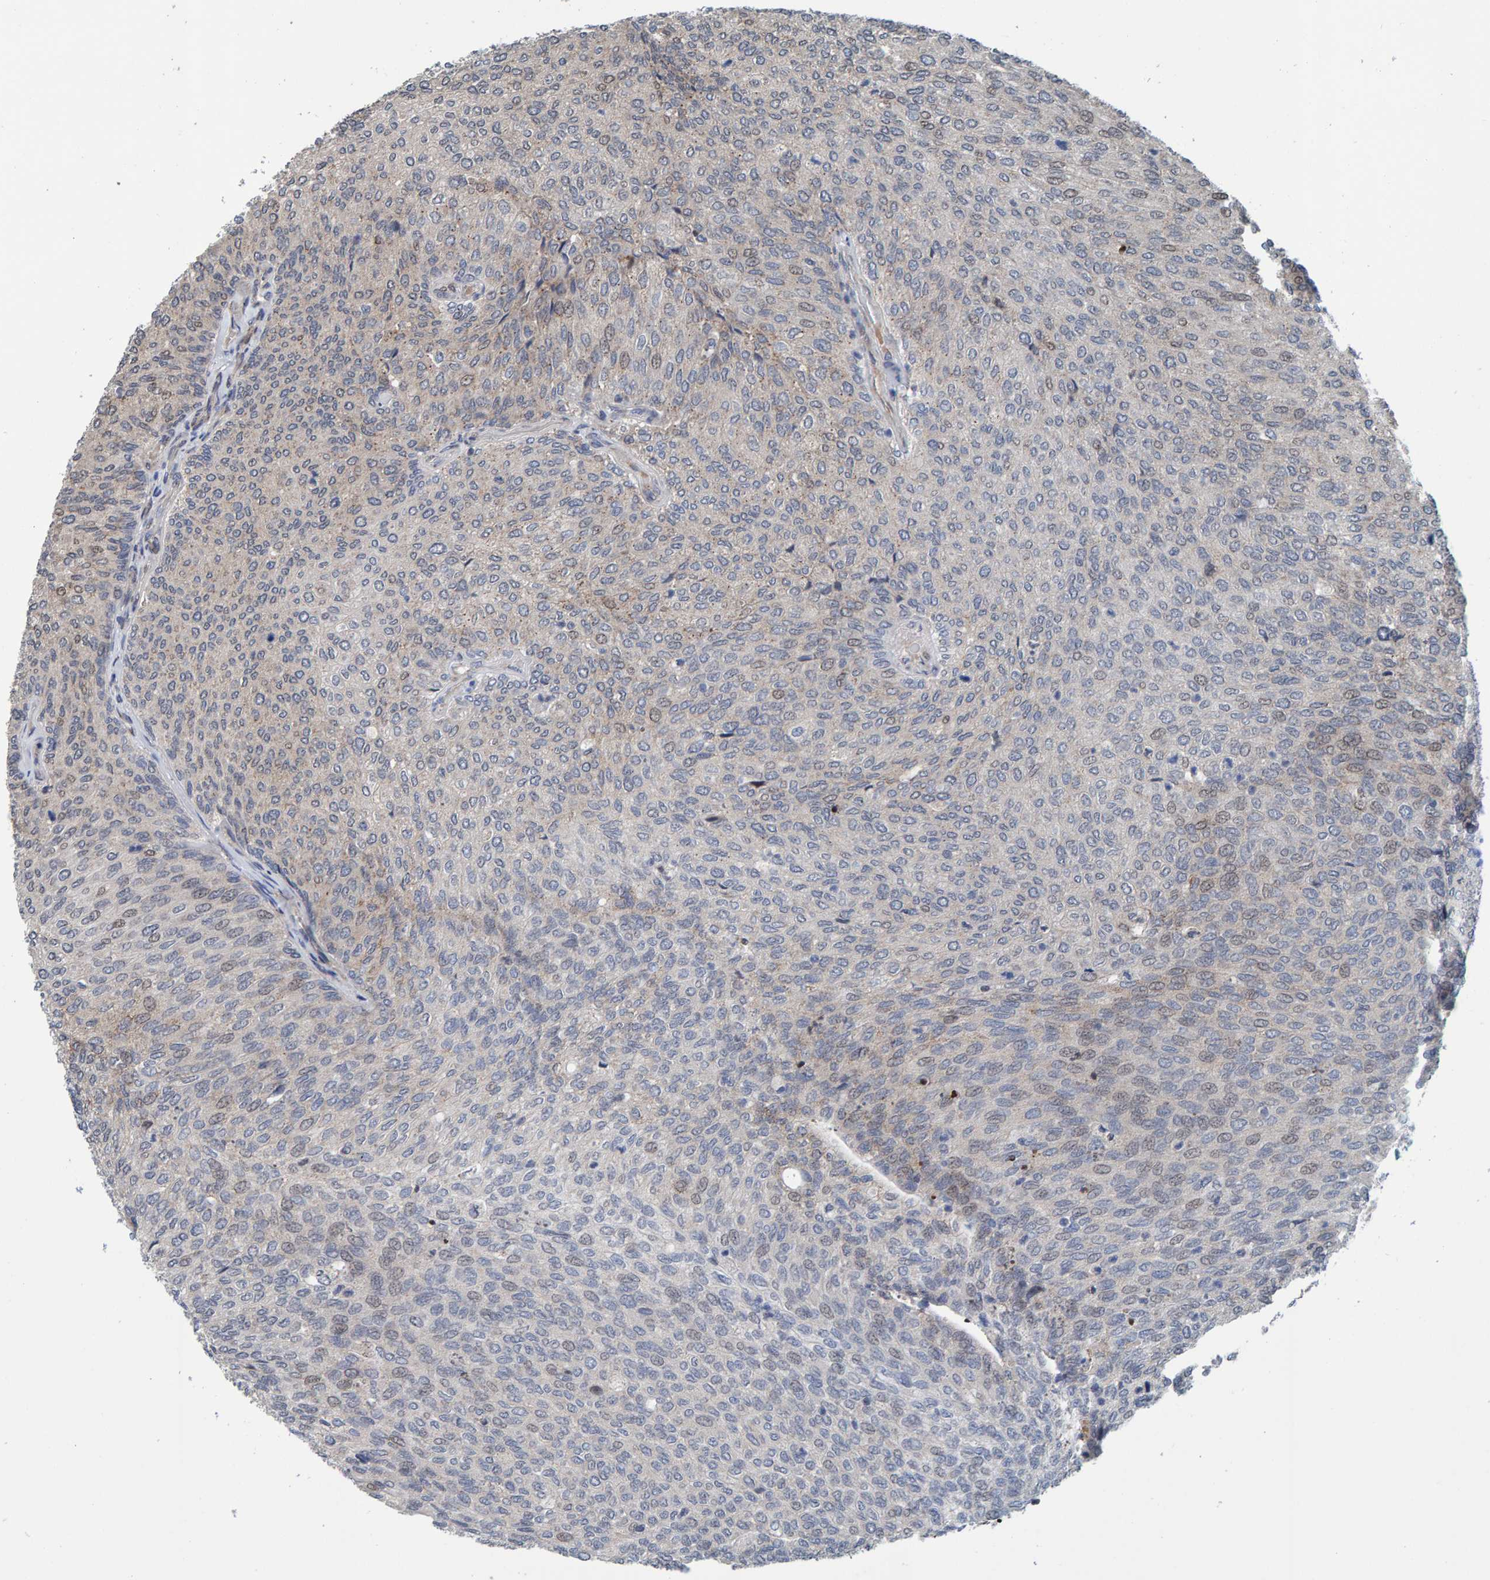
{"staining": {"intensity": "negative", "quantity": "none", "location": "none"}, "tissue": "urothelial cancer", "cell_type": "Tumor cells", "image_type": "cancer", "snomed": [{"axis": "morphology", "description": "Urothelial carcinoma, Low grade"}, {"axis": "topography", "description": "Urinary bladder"}], "caption": "Protein analysis of urothelial cancer displays no significant positivity in tumor cells.", "gene": "CCDC25", "patient": {"sex": "female", "age": 79}}